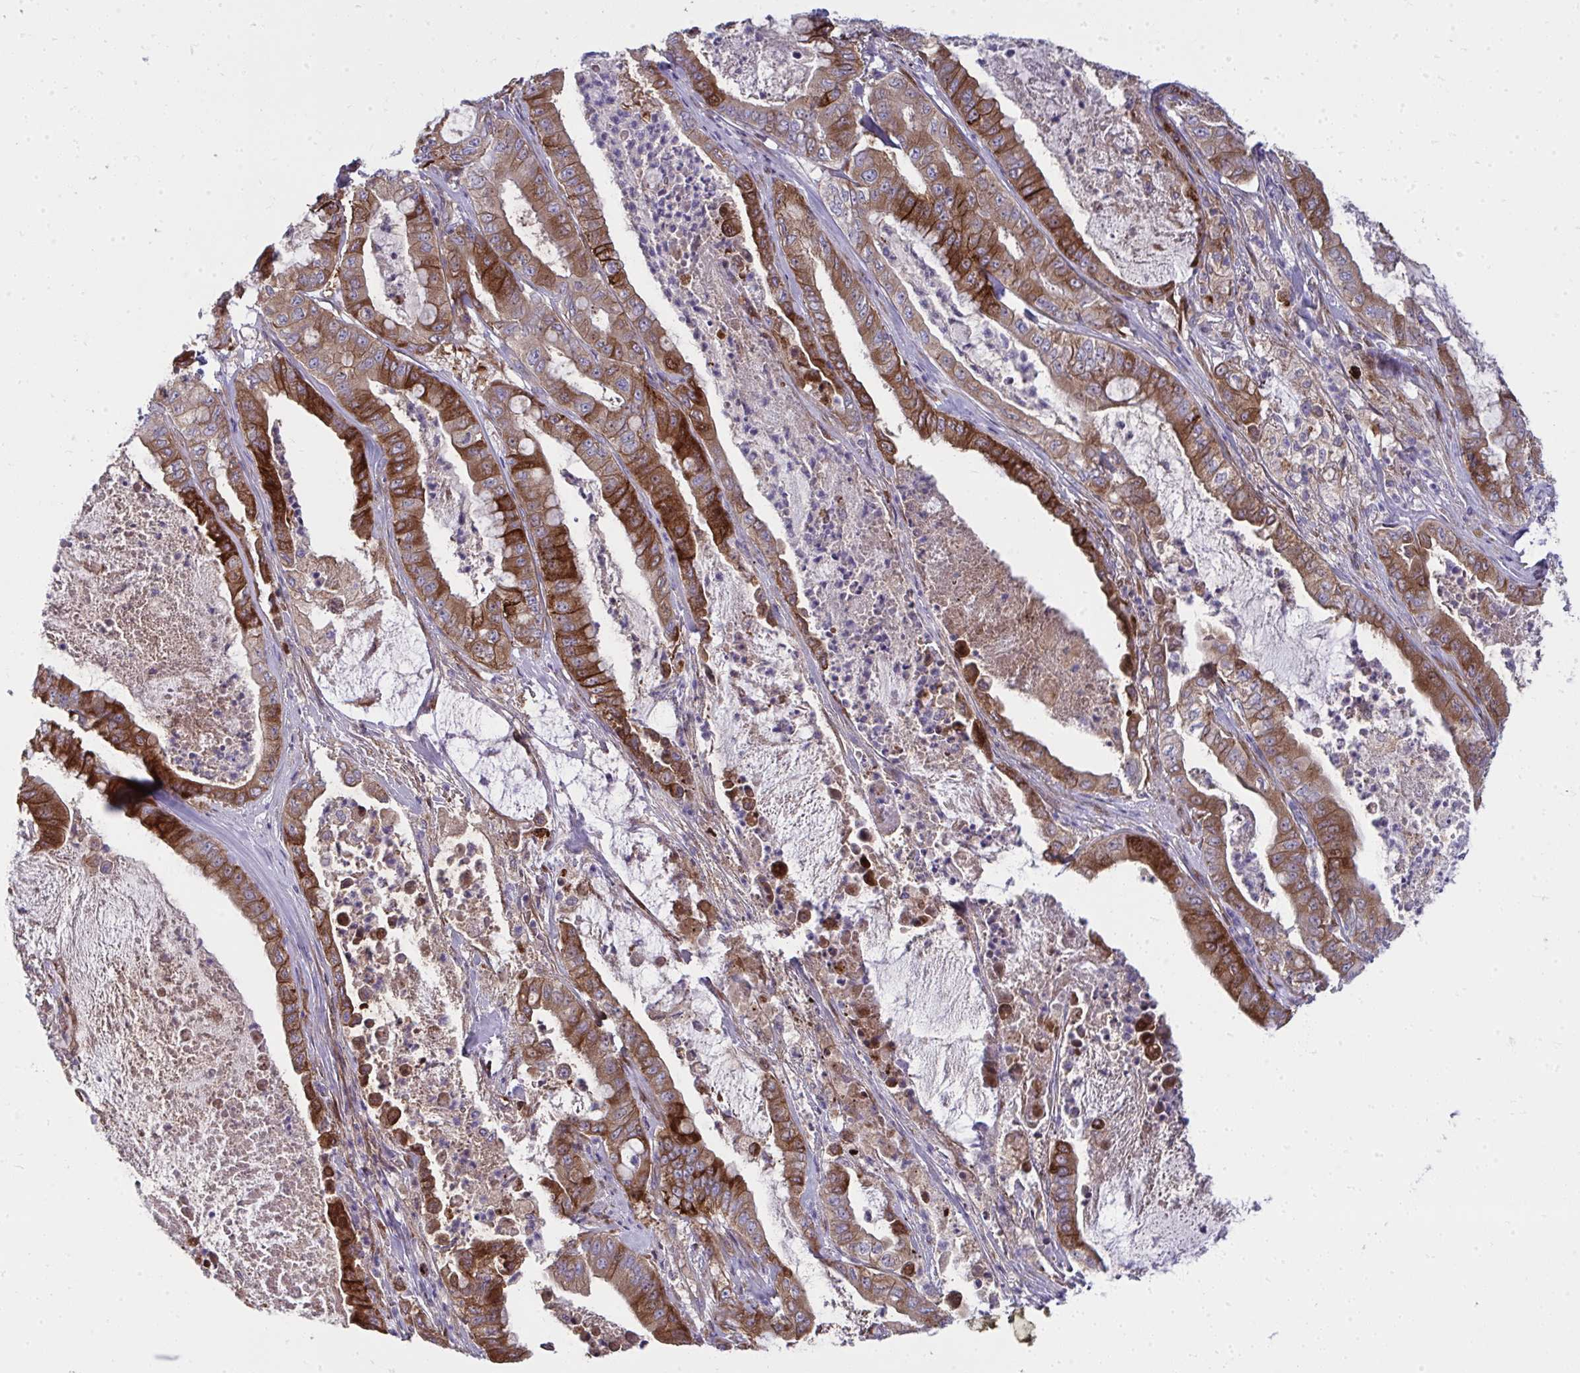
{"staining": {"intensity": "moderate", "quantity": ">75%", "location": "cytoplasmic/membranous"}, "tissue": "pancreatic cancer", "cell_type": "Tumor cells", "image_type": "cancer", "snomed": [{"axis": "morphology", "description": "Adenocarcinoma, NOS"}, {"axis": "topography", "description": "Pancreas"}], "caption": "Pancreatic cancer tissue displays moderate cytoplasmic/membranous staining in about >75% of tumor cells Nuclei are stained in blue.", "gene": "GFPT2", "patient": {"sex": "male", "age": 71}}